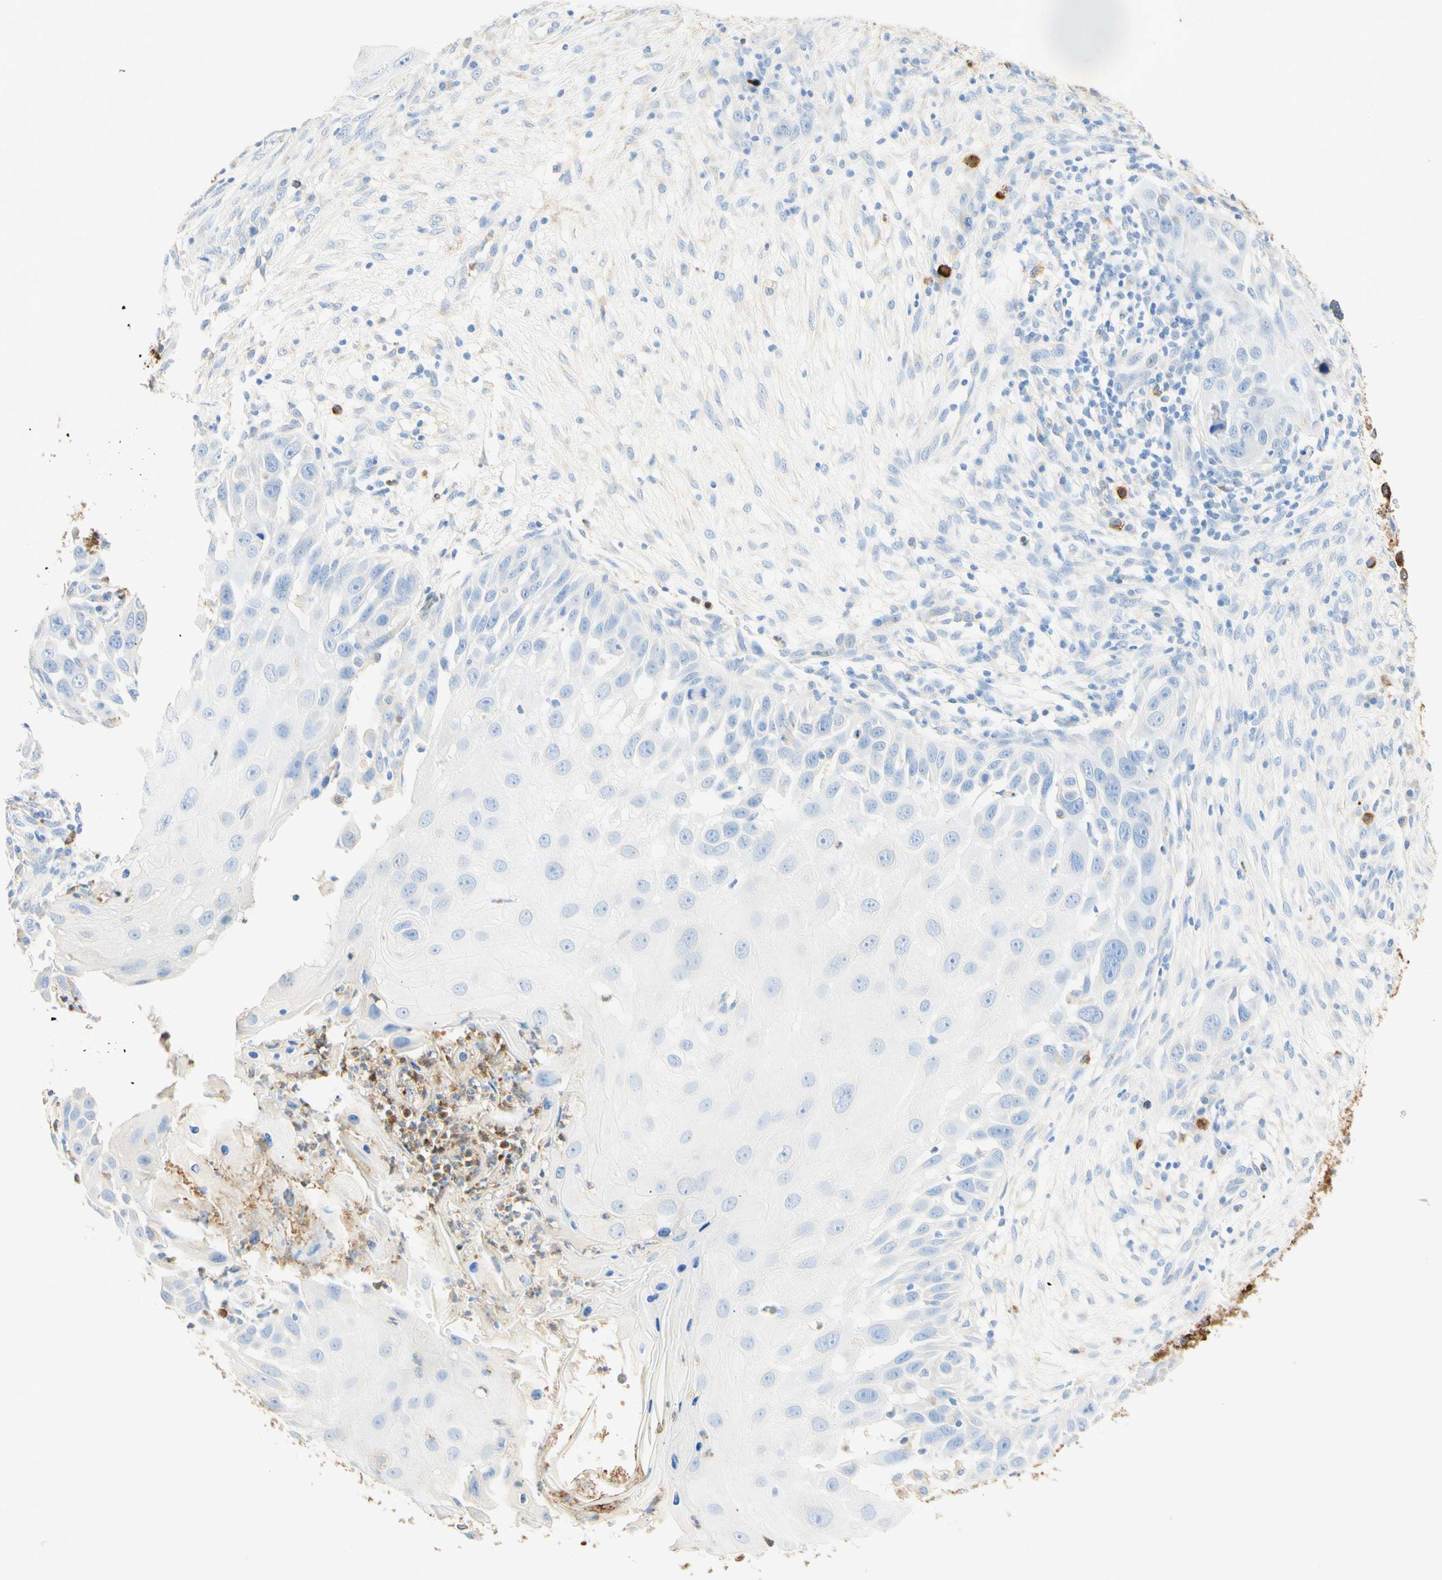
{"staining": {"intensity": "negative", "quantity": "none", "location": "none"}, "tissue": "skin cancer", "cell_type": "Tumor cells", "image_type": "cancer", "snomed": [{"axis": "morphology", "description": "Squamous cell carcinoma, NOS"}, {"axis": "topography", "description": "Skin"}], "caption": "High power microscopy image of an immunohistochemistry photomicrograph of skin squamous cell carcinoma, revealing no significant expression in tumor cells.", "gene": "CD63", "patient": {"sex": "female", "age": 44}}